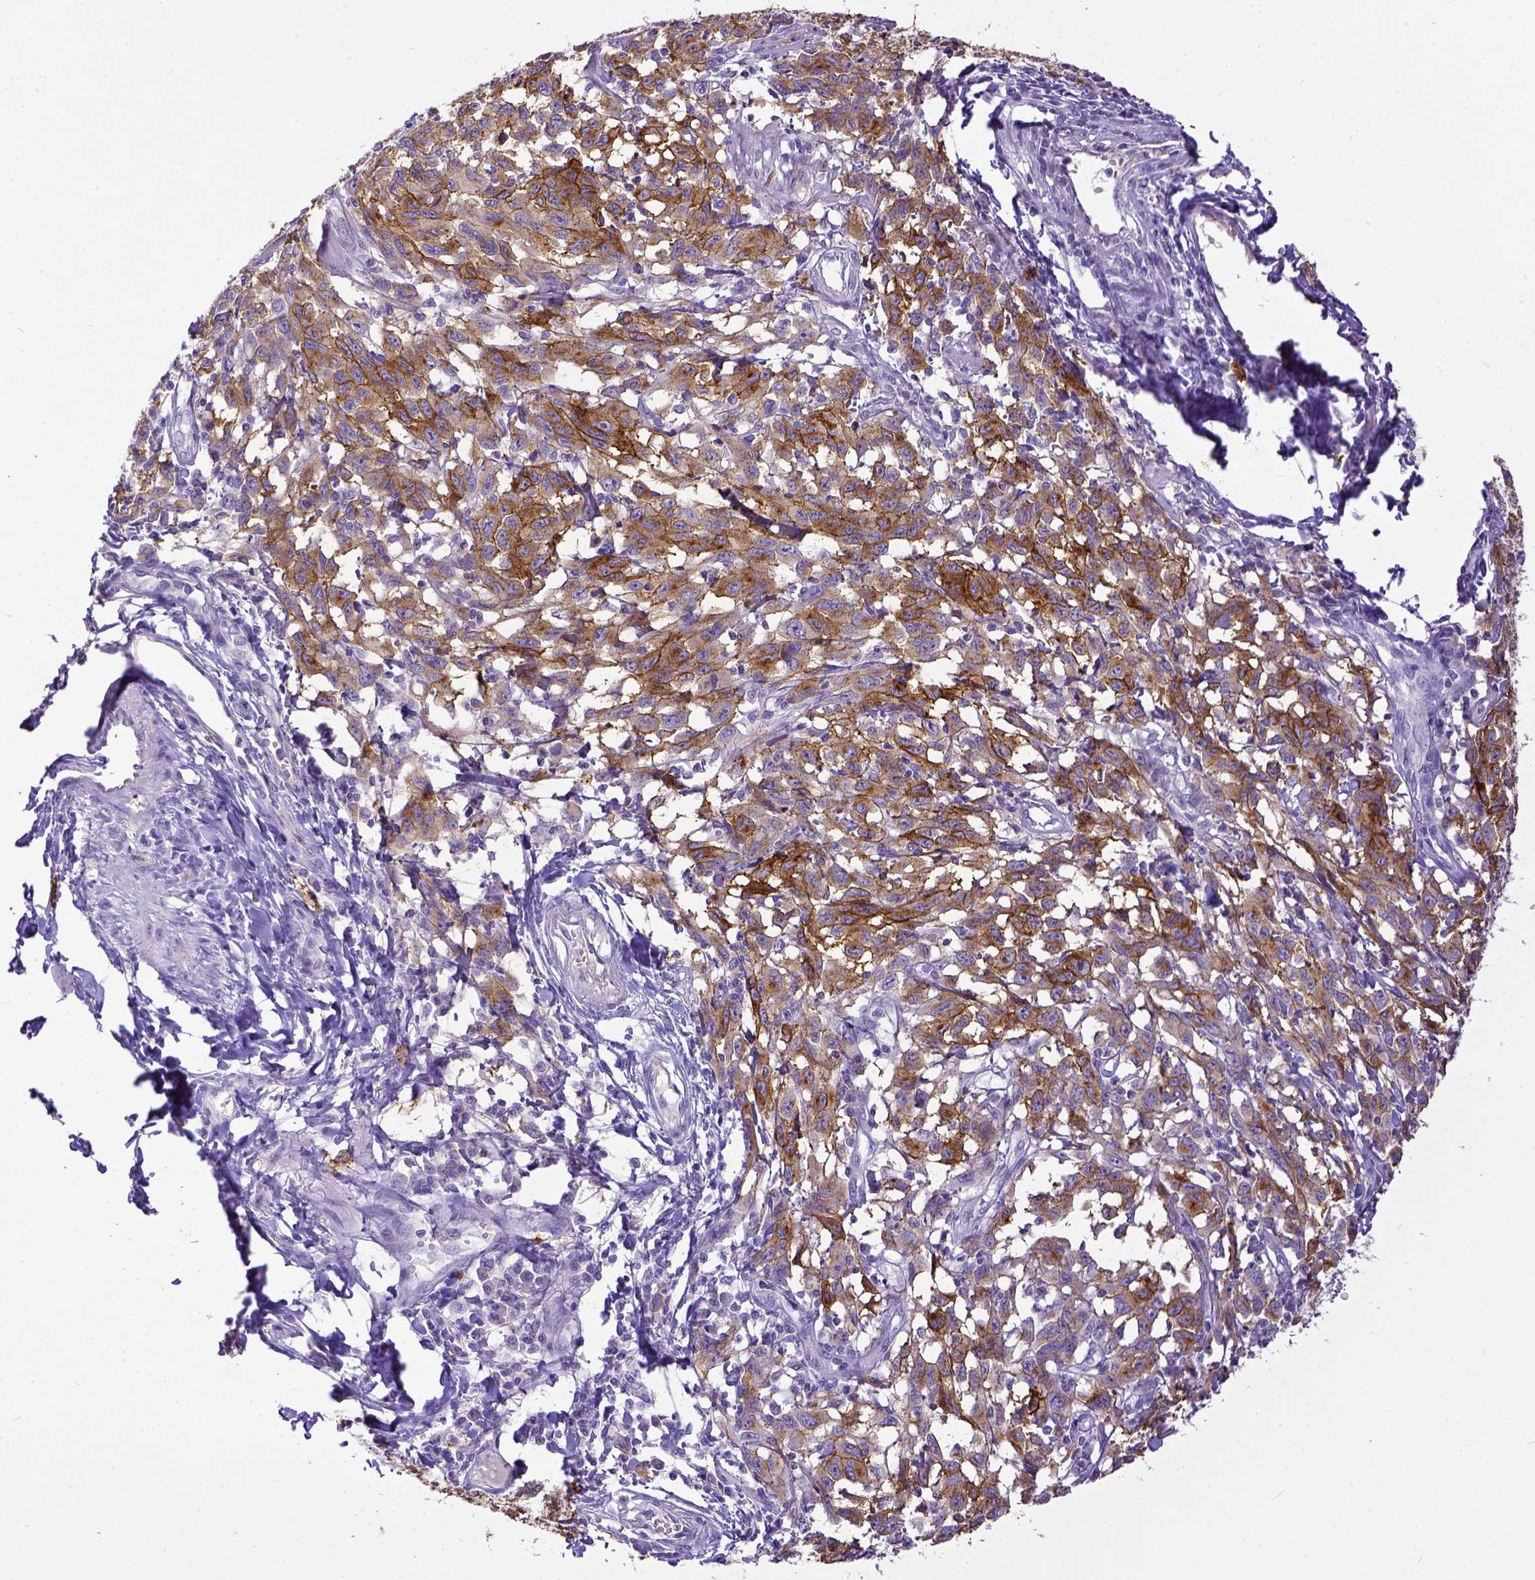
{"staining": {"intensity": "strong", "quantity": ">75%", "location": "cytoplasmic/membranous"}, "tissue": "melanoma", "cell_type": "Tumor cells", "image_type": "cancer", "snomed": [{"axis": "morphology", "description": "Malignant melanoma, NOS"}, {"axis": "topography", "description": "Vulva, labia, clitoris and Bartholin´s gland, NO"}], "caption": "A brown stain shows strong cytoplasmic/membranous staining of a protein in melanoma tumor cells.", "gene": "KIT", "patient": {"sex": "female", "age": 75}}